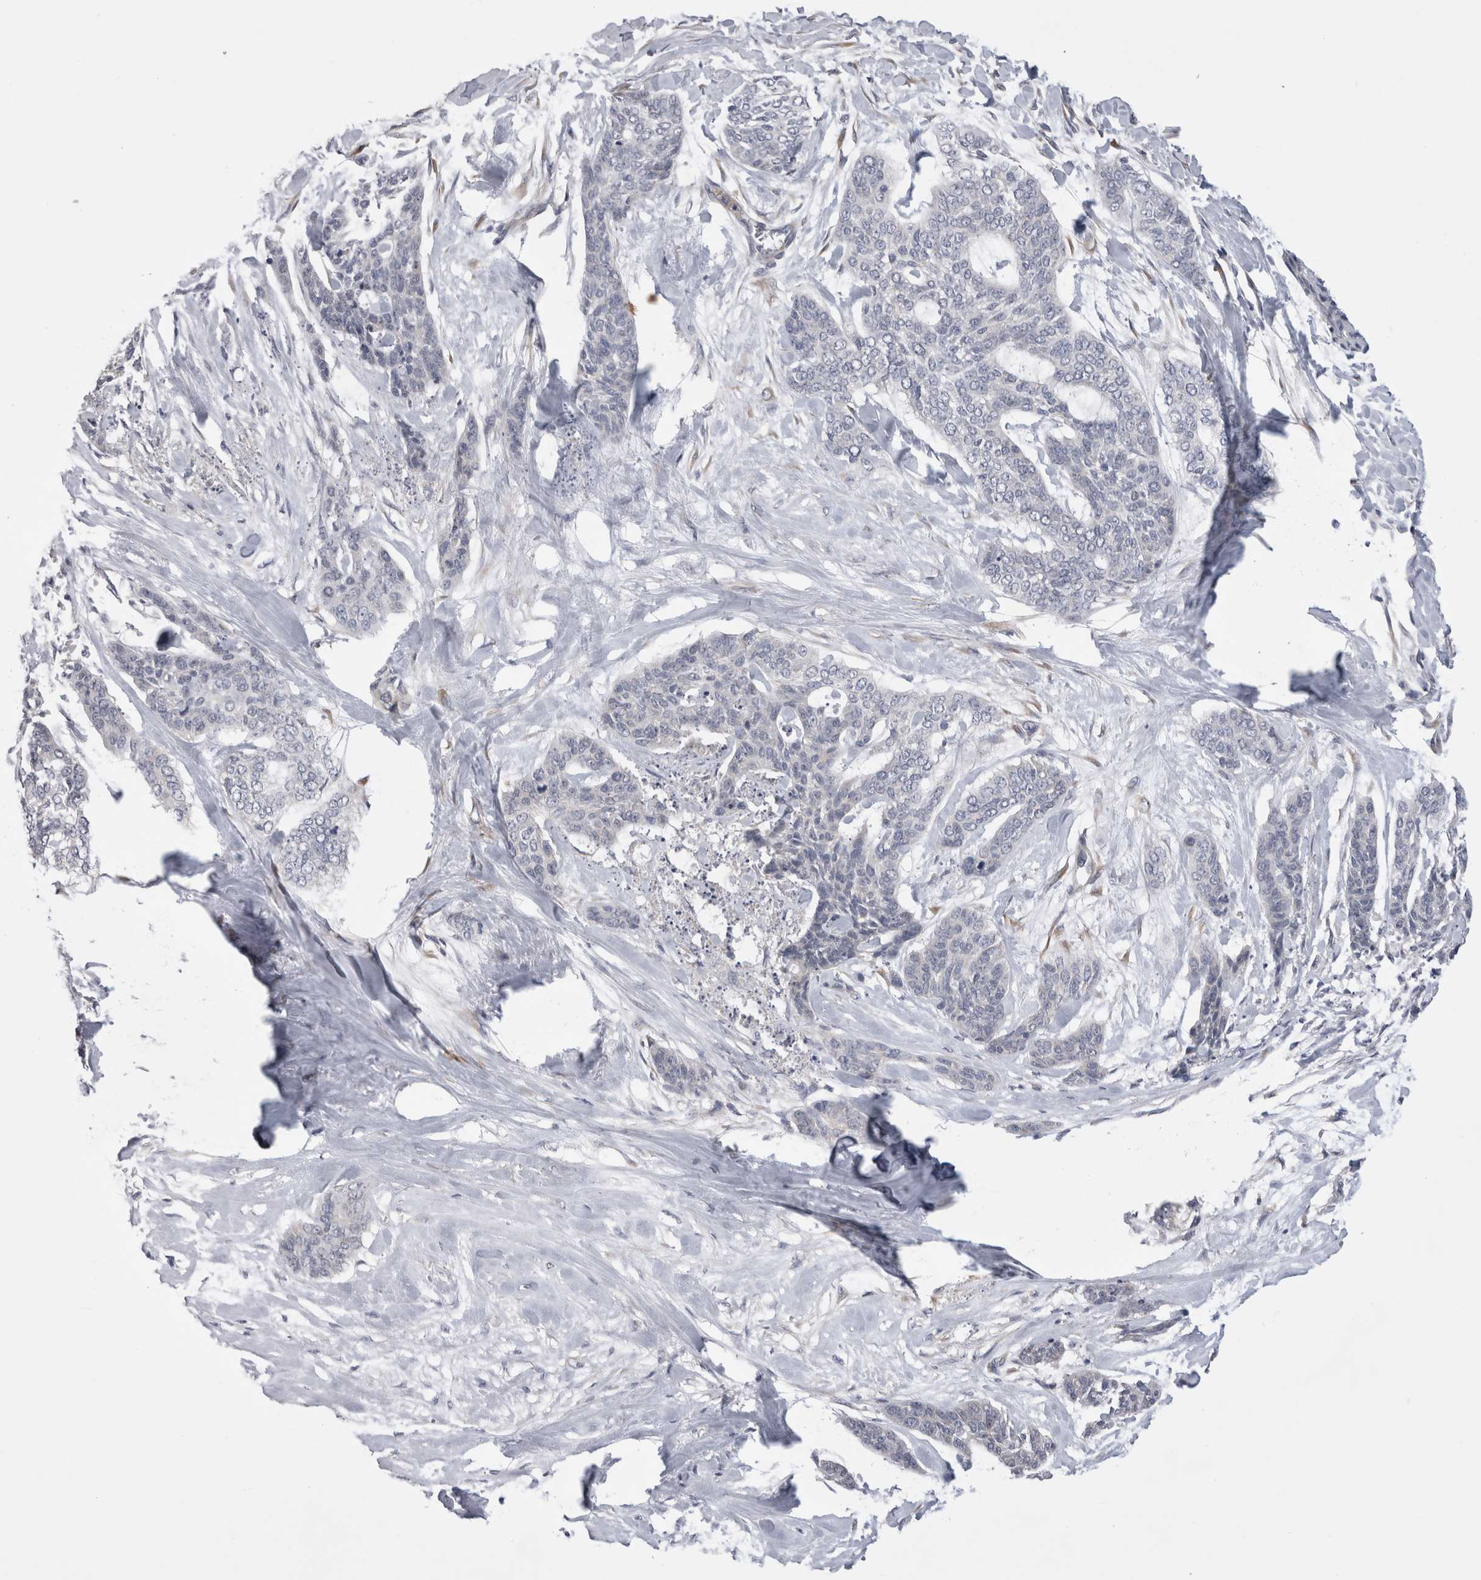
{"staining": {"intensity": "negative", "quantity": "none", "location": "none"}, "tissue": "skin cancer", "cell_type": "Tumor cells", "image_type": "cancer", "snomed": [{"axis": "morphology", "description": "Basal cell carcinoma"}, {"axis": "topography", "description": "Skin"}], "caption": "A high-resolution image shows immunohistochemistry staining of basal cell carcinoma (skin), which exhibits no significant expression in tumor cells.", "gene": "ARHGAP29", "patient": {"sex": "female", "age": 64}}